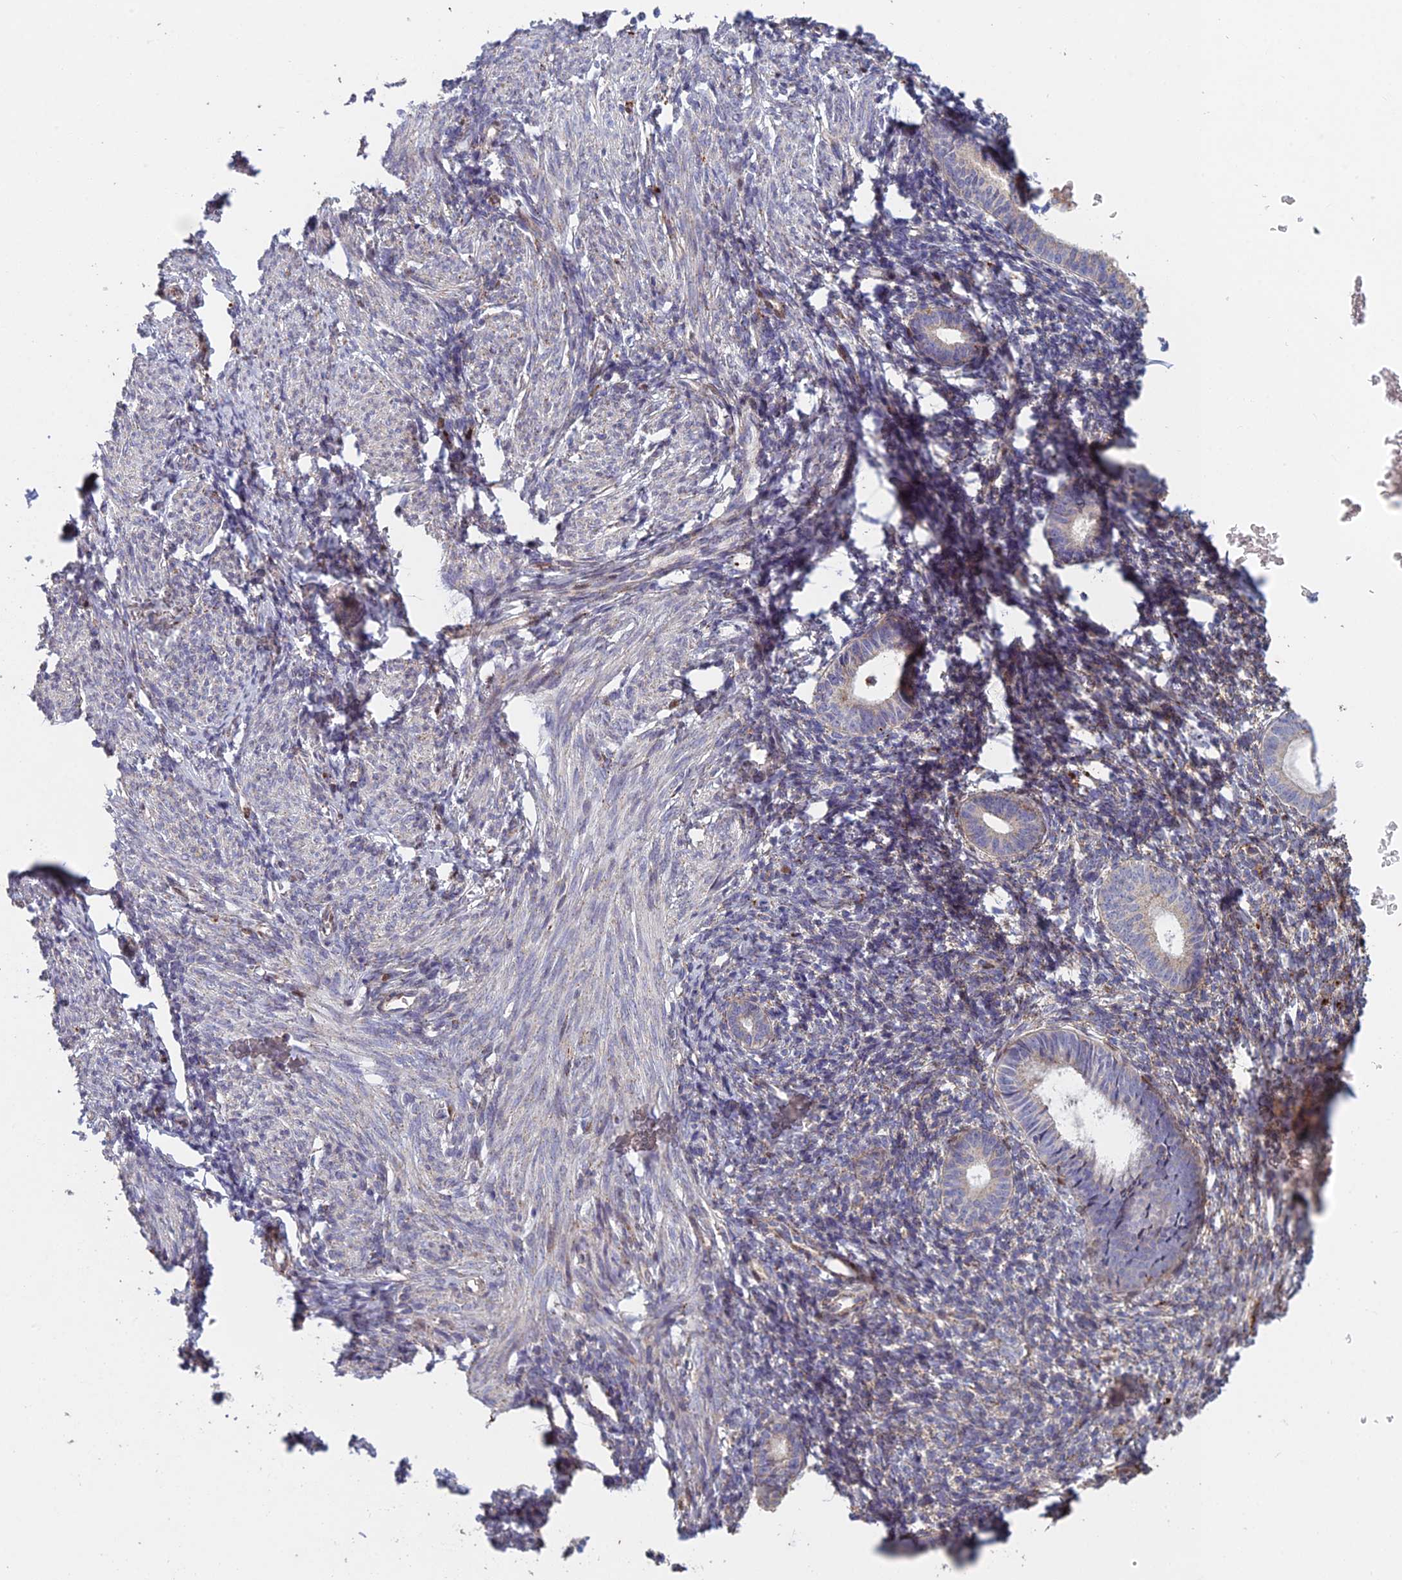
{"staining": {"intensity": "weak", "quantity": "<25%", "location": "cytoplasmic/membranous"}, "tissue": "endometrium", "cell_type": "Cells in endometrial stroma", "image_type": "normal", "snomed": [{"axis": "morphology", "description": "Normal tissue, NOS"}, {"axis": "morphology", "description": "Adenocarcinoma, NOS"}, {"axis": "topography", "description": "Endometrium"}], "caption": "Cells in endometrial stroma are negative for brown protein staining in normal endometrium. (Brightfield microscopy of DAB immunohistochemistry at high magnification).", "gene": "FOXS1", "patient": {"sex": "female", "age": 57}}